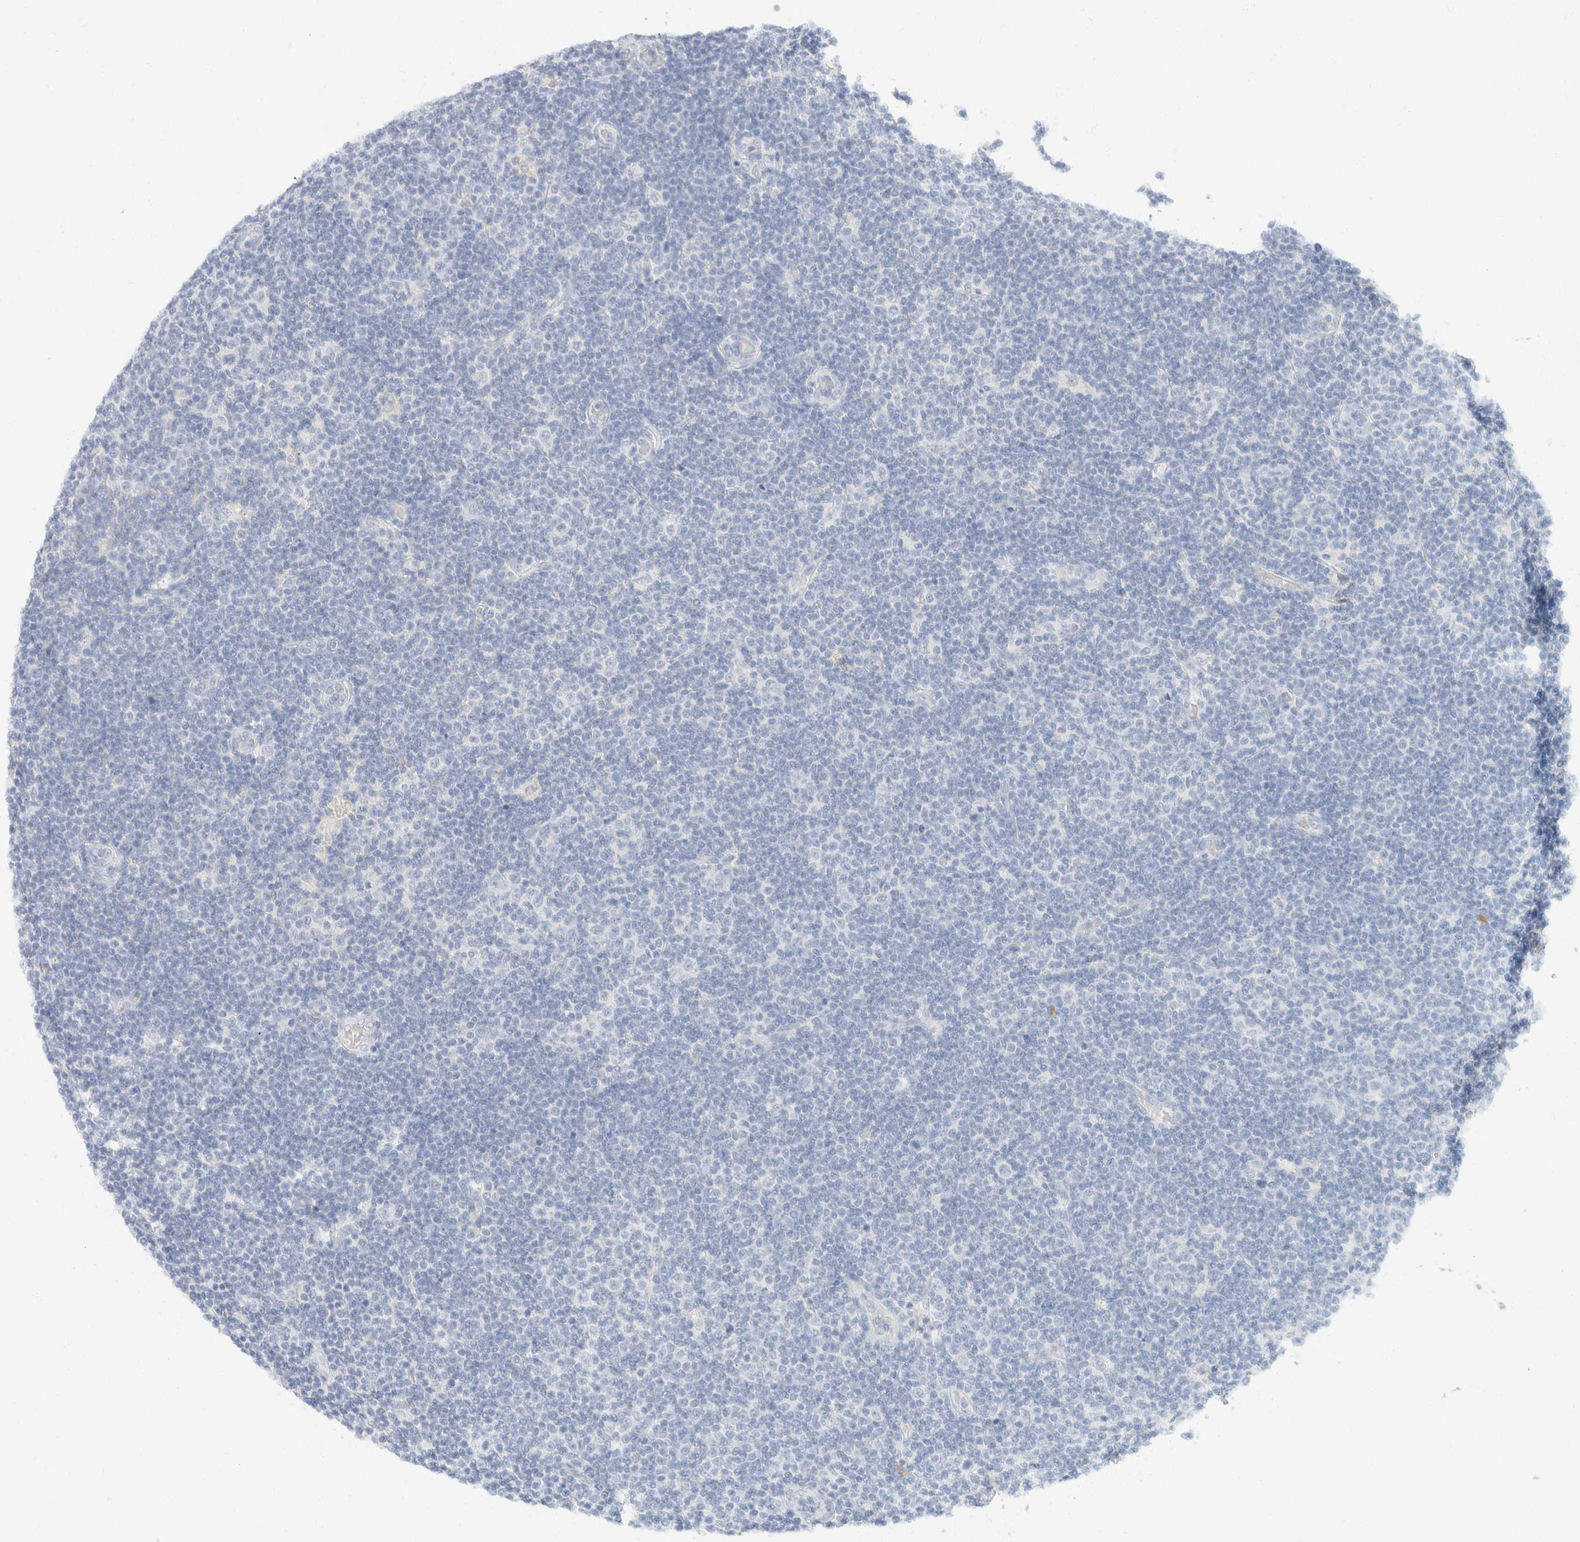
{"staining": {"intensity": "negative", "quantity": "none", "location": "none"}, "tissue": "lymphoma", "cell_type": "Tumor cells", "image_type": "cancer", "snomed": [{"axis": "morphology", "description": "Malignant lymphoma, non-Hodgkin's type, Low grade"}, {"axis": "topography", "description": "Lymph node"}], "caption": "This is a photomicrograph of immunohistochemistry staining of lymphoma, which shows no positivity in tumor cells.", "gene": "KRT20", "patient": {"sex": "male", "age": 83}}